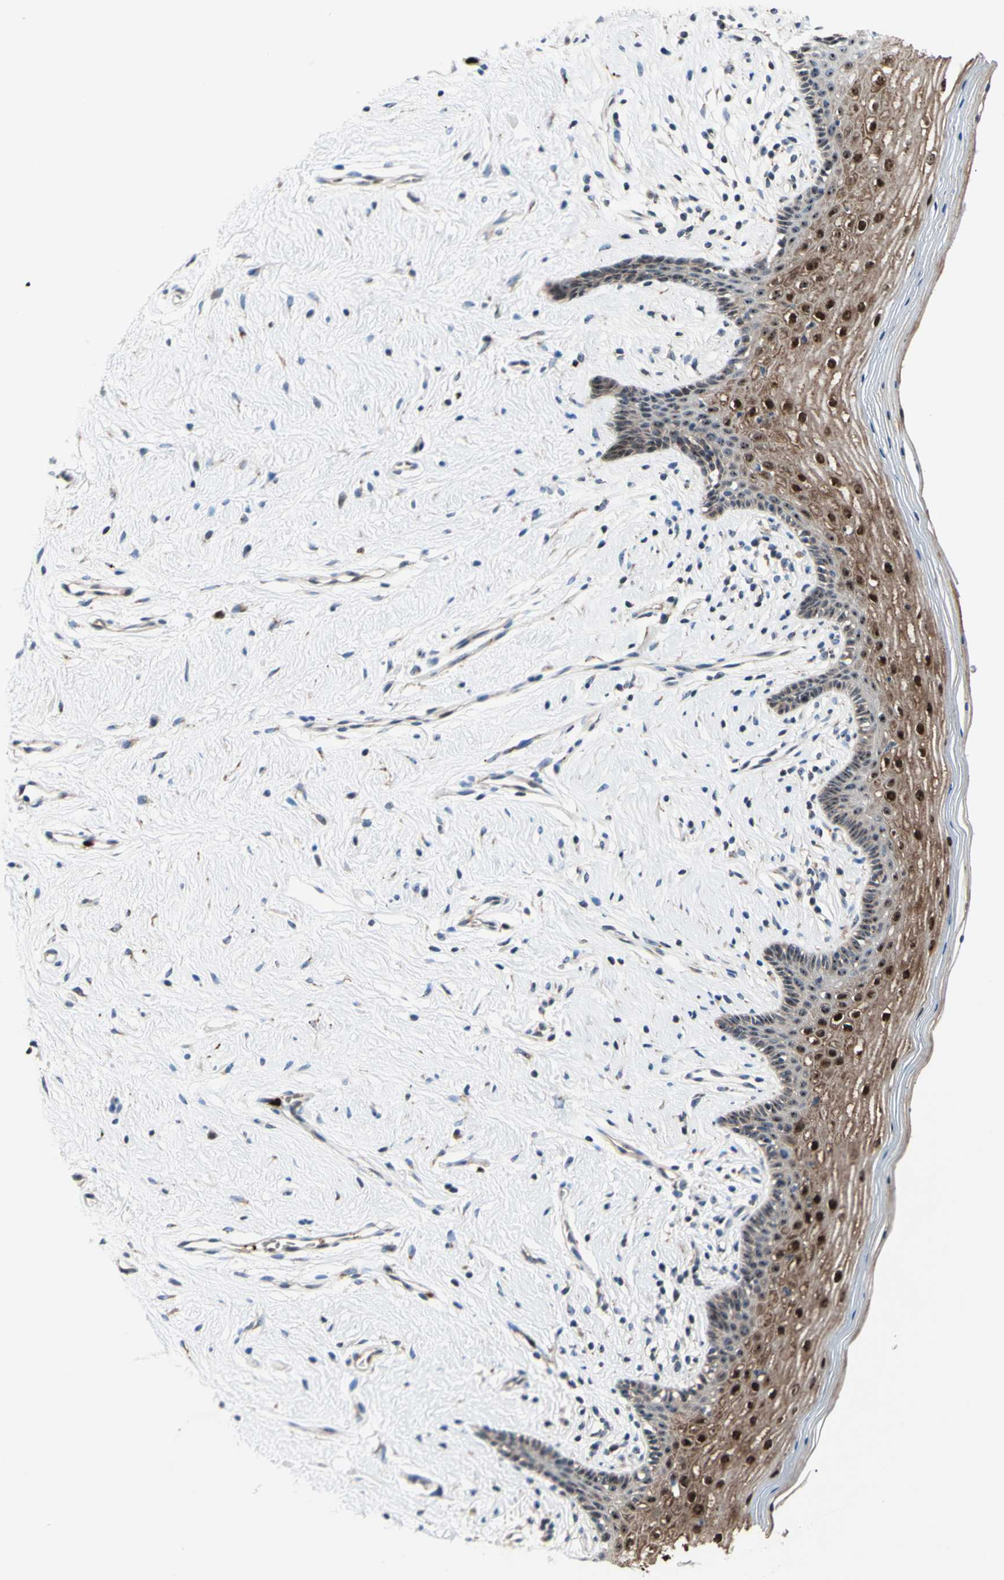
{"staining": {"intensity": "strong", "quantity": "25%-75%", "location": "cytoplasmic/membranous,nuclear"}, "tissue": "vagina", "cell_type": "Squamous epithelial cells", "image_type": "normal", "snomed": [{"axis": "morphology", "description": "Normal tissue, NOS"}, {"axis": "topography", "description": "Vagina"}], "caption": "Immunohistochemistry (IHC) (DAB (3,3'-diaminobenzidine)) staining of normal vagina exhibits strong cytoplasmic/membranous,nuclear protein positivity in about 25%-75% of squamous epithelial cells. The staining is performed using DAB brown chromogen to label protein expression. The nuclei are counter-stained blue using hematoxylin.", "gene": "USP9X", "patient": {"sex": "female", "age": 44}}